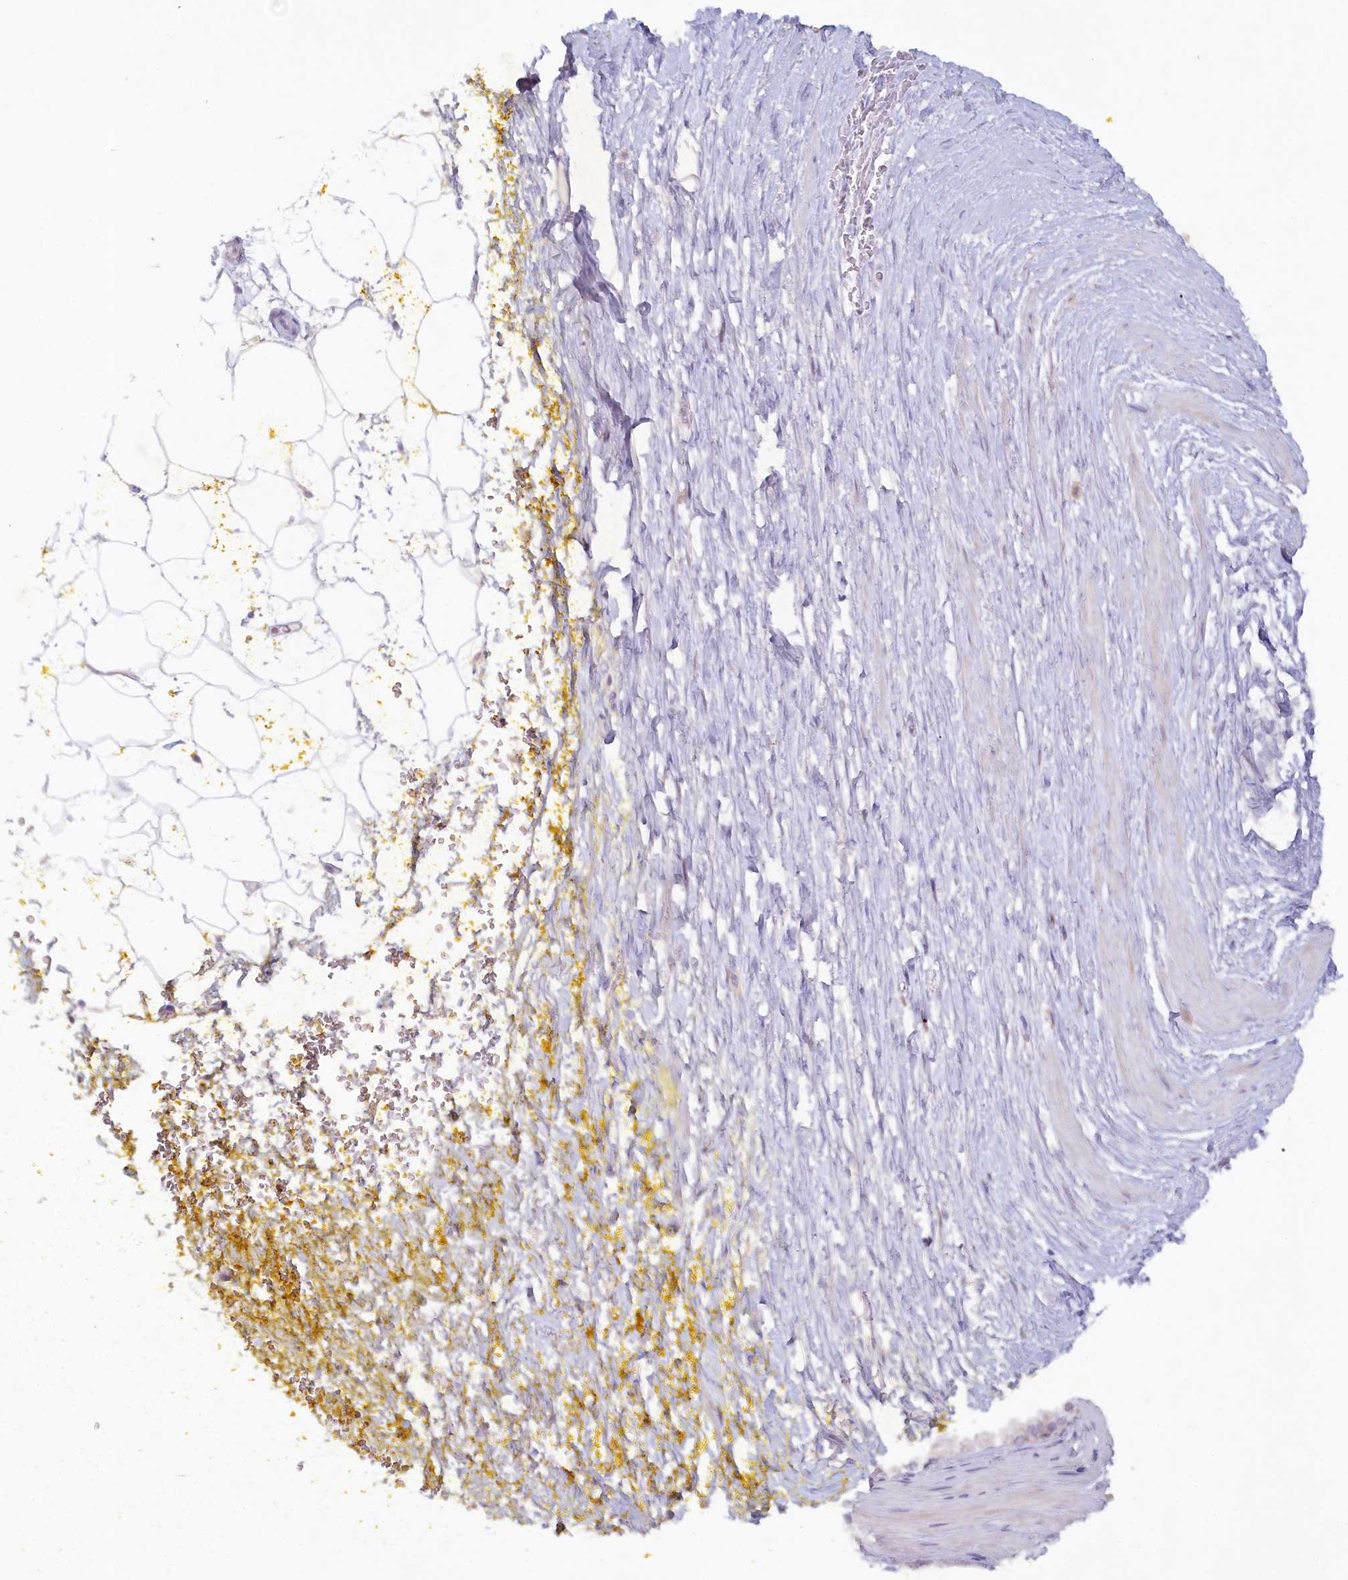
{"staining": {"intensity": "negative", "quantity": "none", "location": "none"}, "tissue": "adipose tissue", "cell_type": "Adipocytes", "image_type": "normal", "snomed": [{"axis": "morphology", "description": "Normal tissue, NOS"}, {"axis": "morphology", "description": "Adenocarcinoma, Low grade"}, {"axis": "topography", "description": "Prostate"}, {"axis": "topography", "description": "Peripheral nerve tissue"}], "caption": "Protein analysis of unremarkable adipose tissue shows no significant staining in adipocytes. (DAB immunohistochemistry (IHC) visualized using brightfield microscopy, high magnification).", "gene": "PSAPL1", "patient": {"sex": "male", "age": 63}}